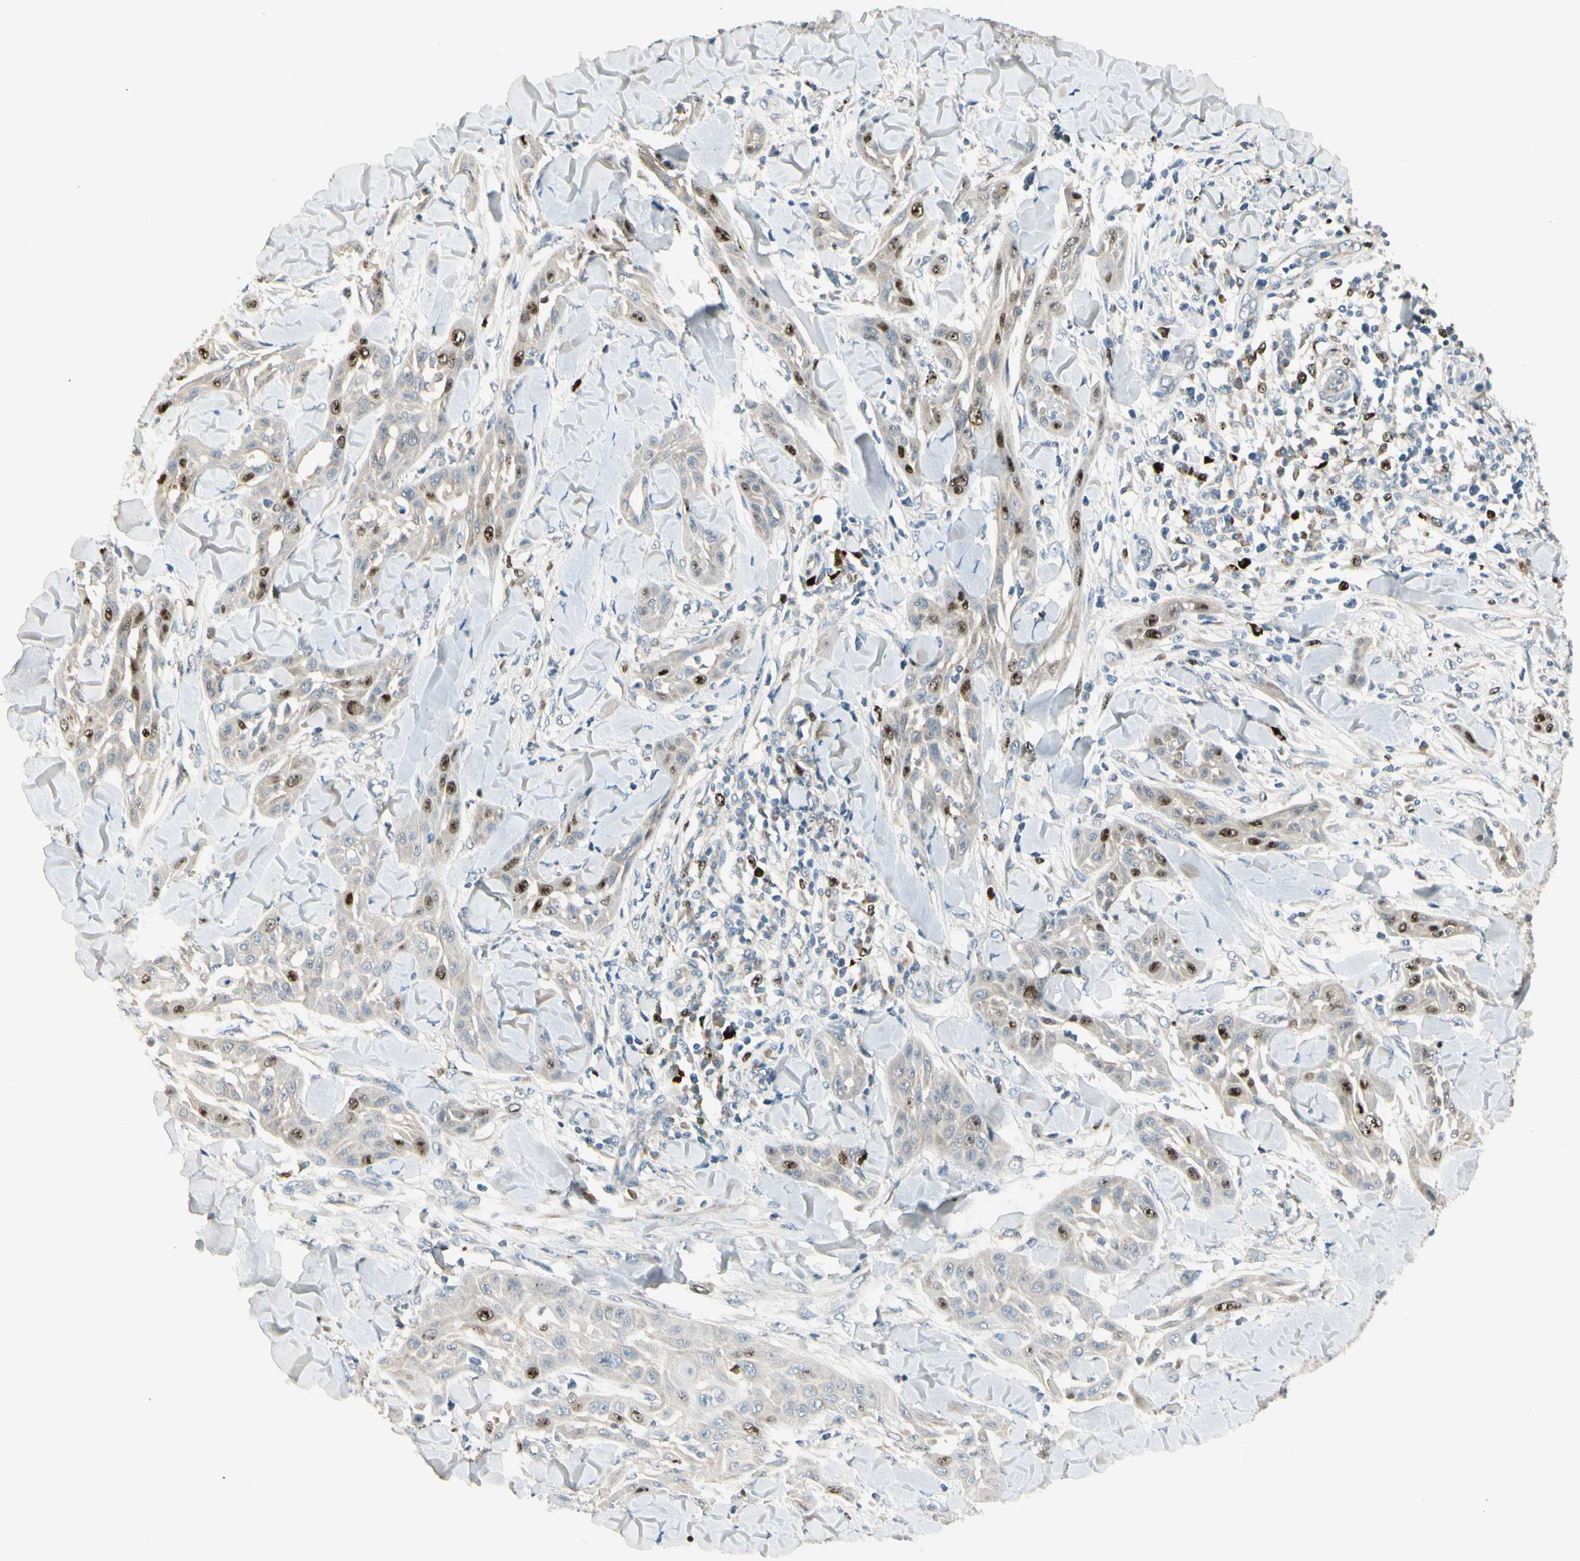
{"staining": {"intensity": "strong", "quantity": "<25%", "location": "nuclear"}, "tissue": "skin cancer", "cell_type": "Tumor cells", "image_type": "cancer", "snomed": [{"axis": "morphology", "description": "Squamous cell carcinoma, NOS"}, {"axis": "topography", "description": "Skin"}], "caption": "DAB immunohistochemical staining of human skin cancer (squamous cell carcinoma) exhibits strong nuclear protein positivity in about <25% of tumor cells. Nuclei are stained in blue.", "gene": "PITX1", "patient": {"sex": "male", "age": 24}}